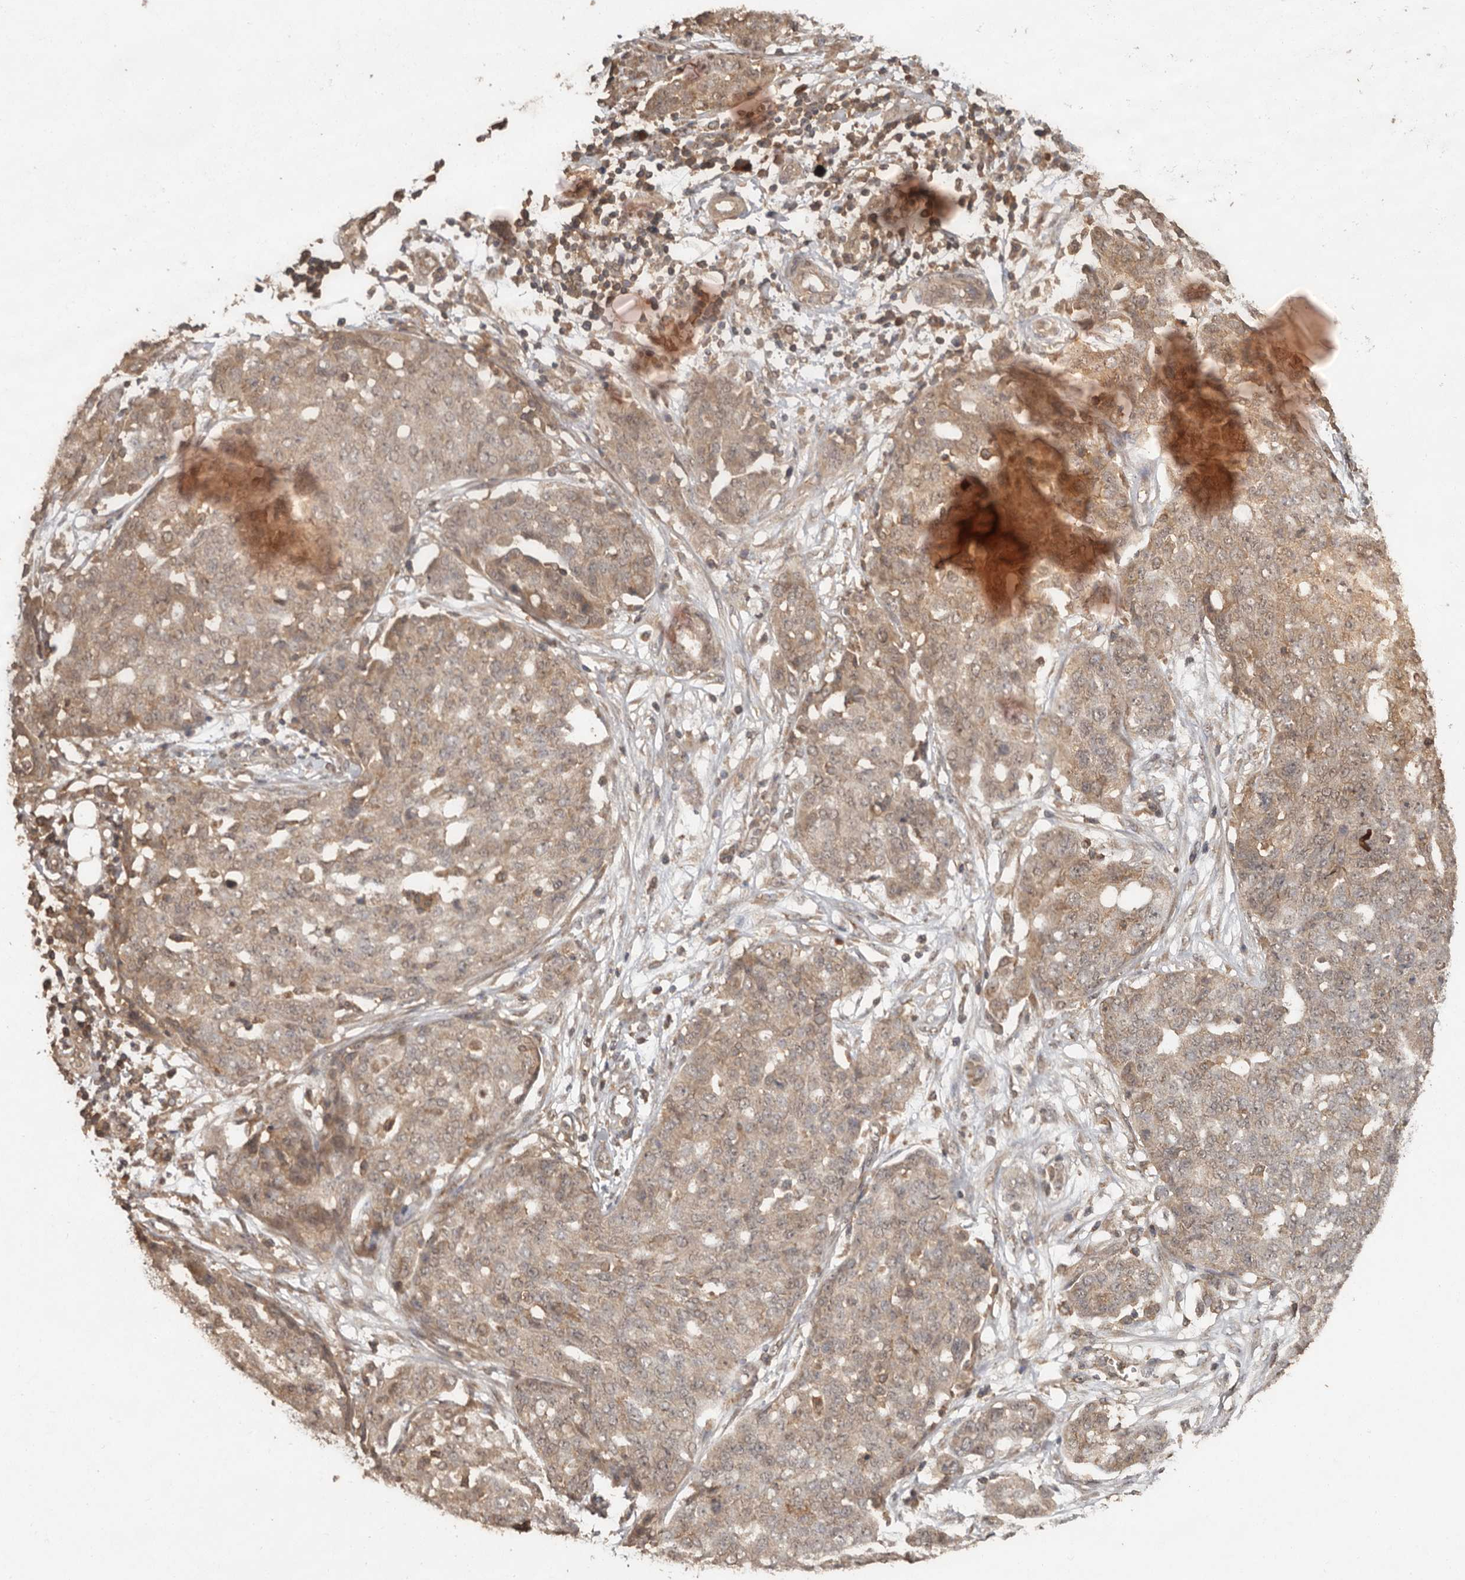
{"staining": {"intensity": "weak", "quantity": ">75%", "location": "cytoplasmic/membranous"}, "tissue": "ovarian cancer", "cell_type": "Tumor cells", "image_type": "cancer", "snomed": [{"axis": "morphology", "description": "Cystadenocarcinoma, serous, NOS"}, {"axis": "topography", "description": "Soft tissue"}, {"axis": "topography", "description": "Ovary"}], "caption": "A brown stain labels weak cytoplasmic/membranous expression of a protein in serous cystadenocarcinoma (ovarian) tumor cells.", "gene": "RWDD1", "patient": {"sex": "female", "age": 57}}